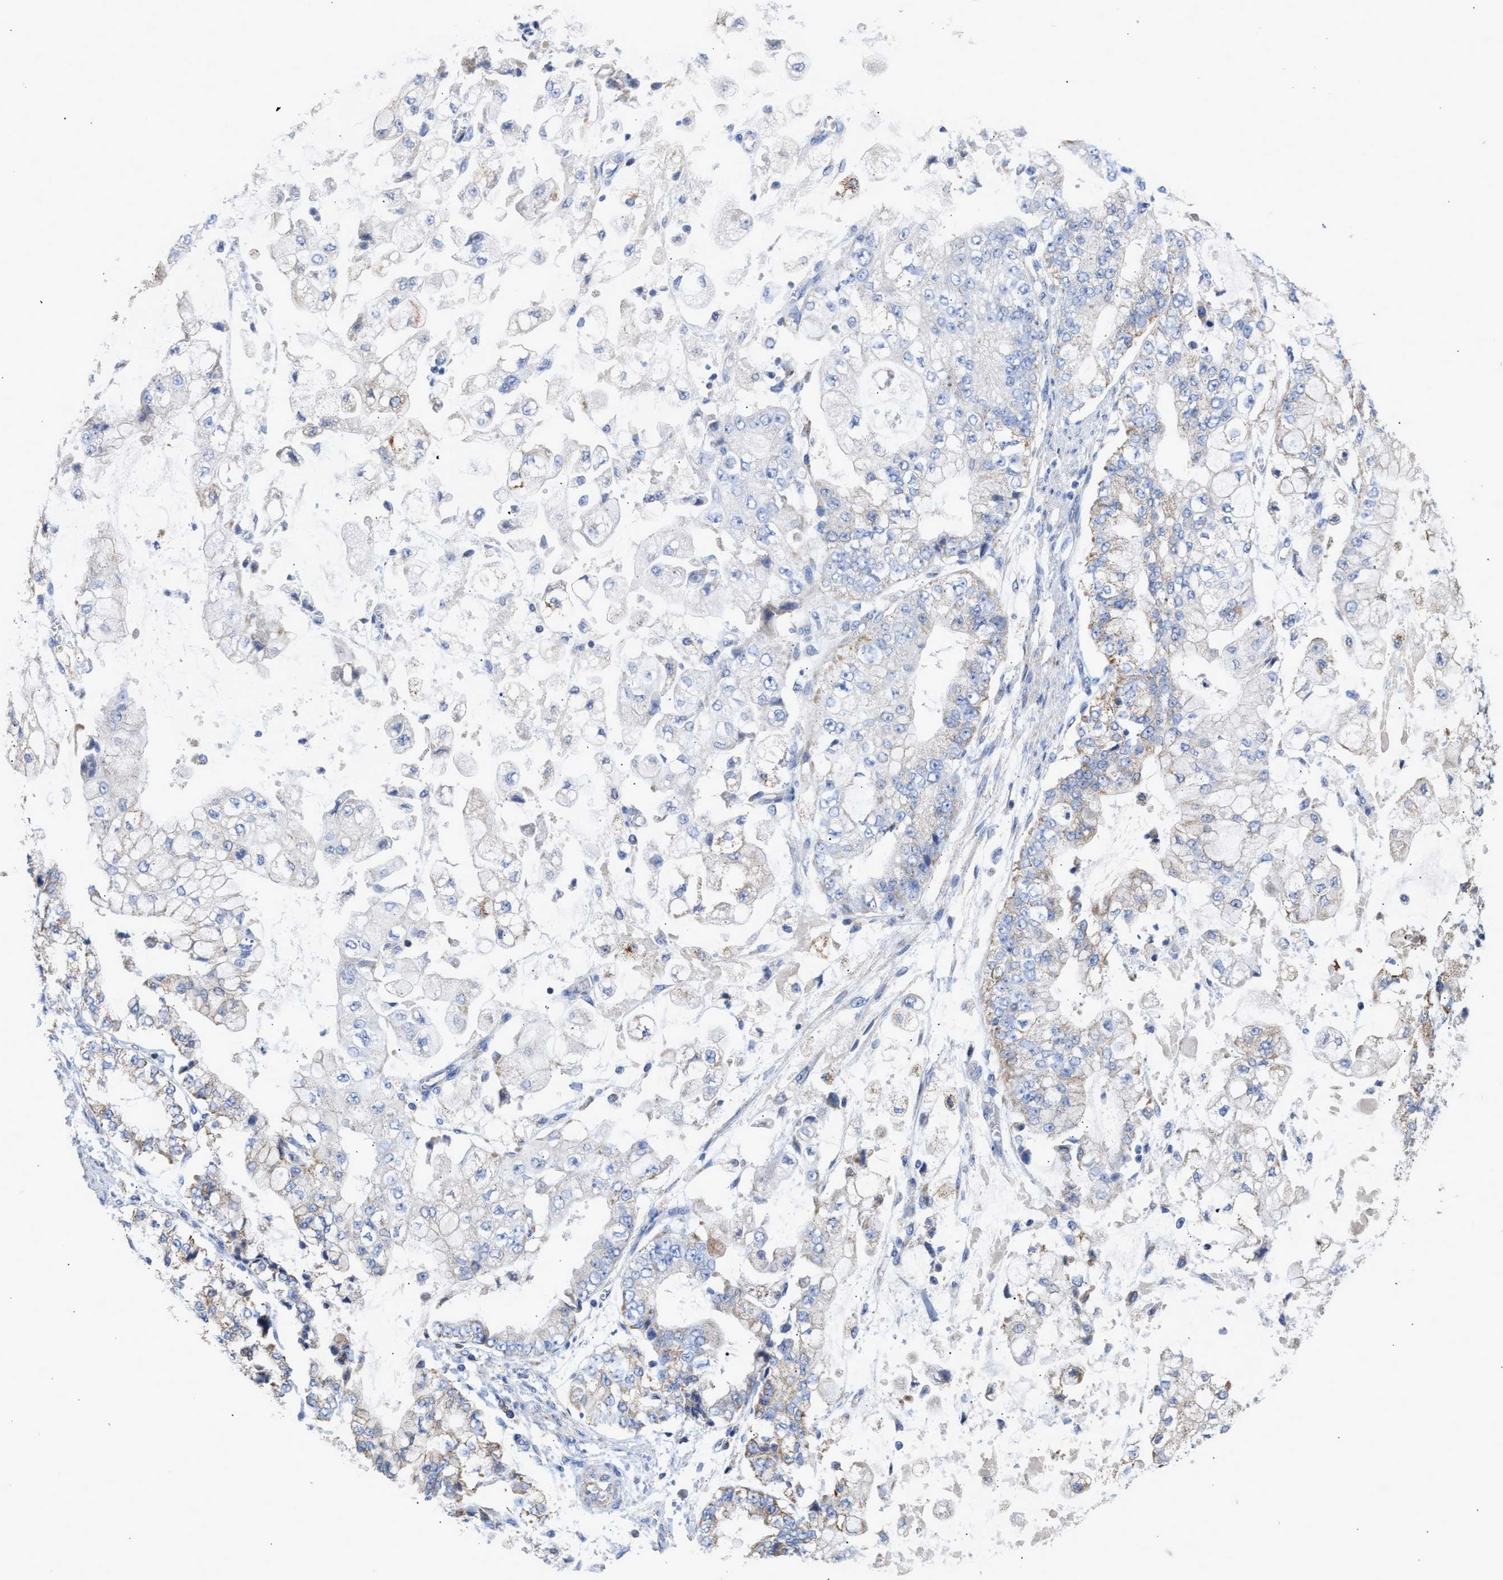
{"staining": {"intensity": "weak", "quantity": "<25%", "location": "cytoplasmic/membranous"}, "tissue": "stomach cancer", "cell_type": "Tumor cells", "image_type": "cancer", "snomed": [{"axis": "morphology", "description": "Adenocarcinoma, NOS"}, {"axis": "topography", "description": "Stomach"}], "caption": "This is a photomicrograph of immunohistochemistry (IHC) staining of adenocarcinoma (stomach), which shows no expression in tumor cells. Nuclei are stained in blue.", "gene": "ACOT13", "patient": {"sex": "male", "age": 76}}